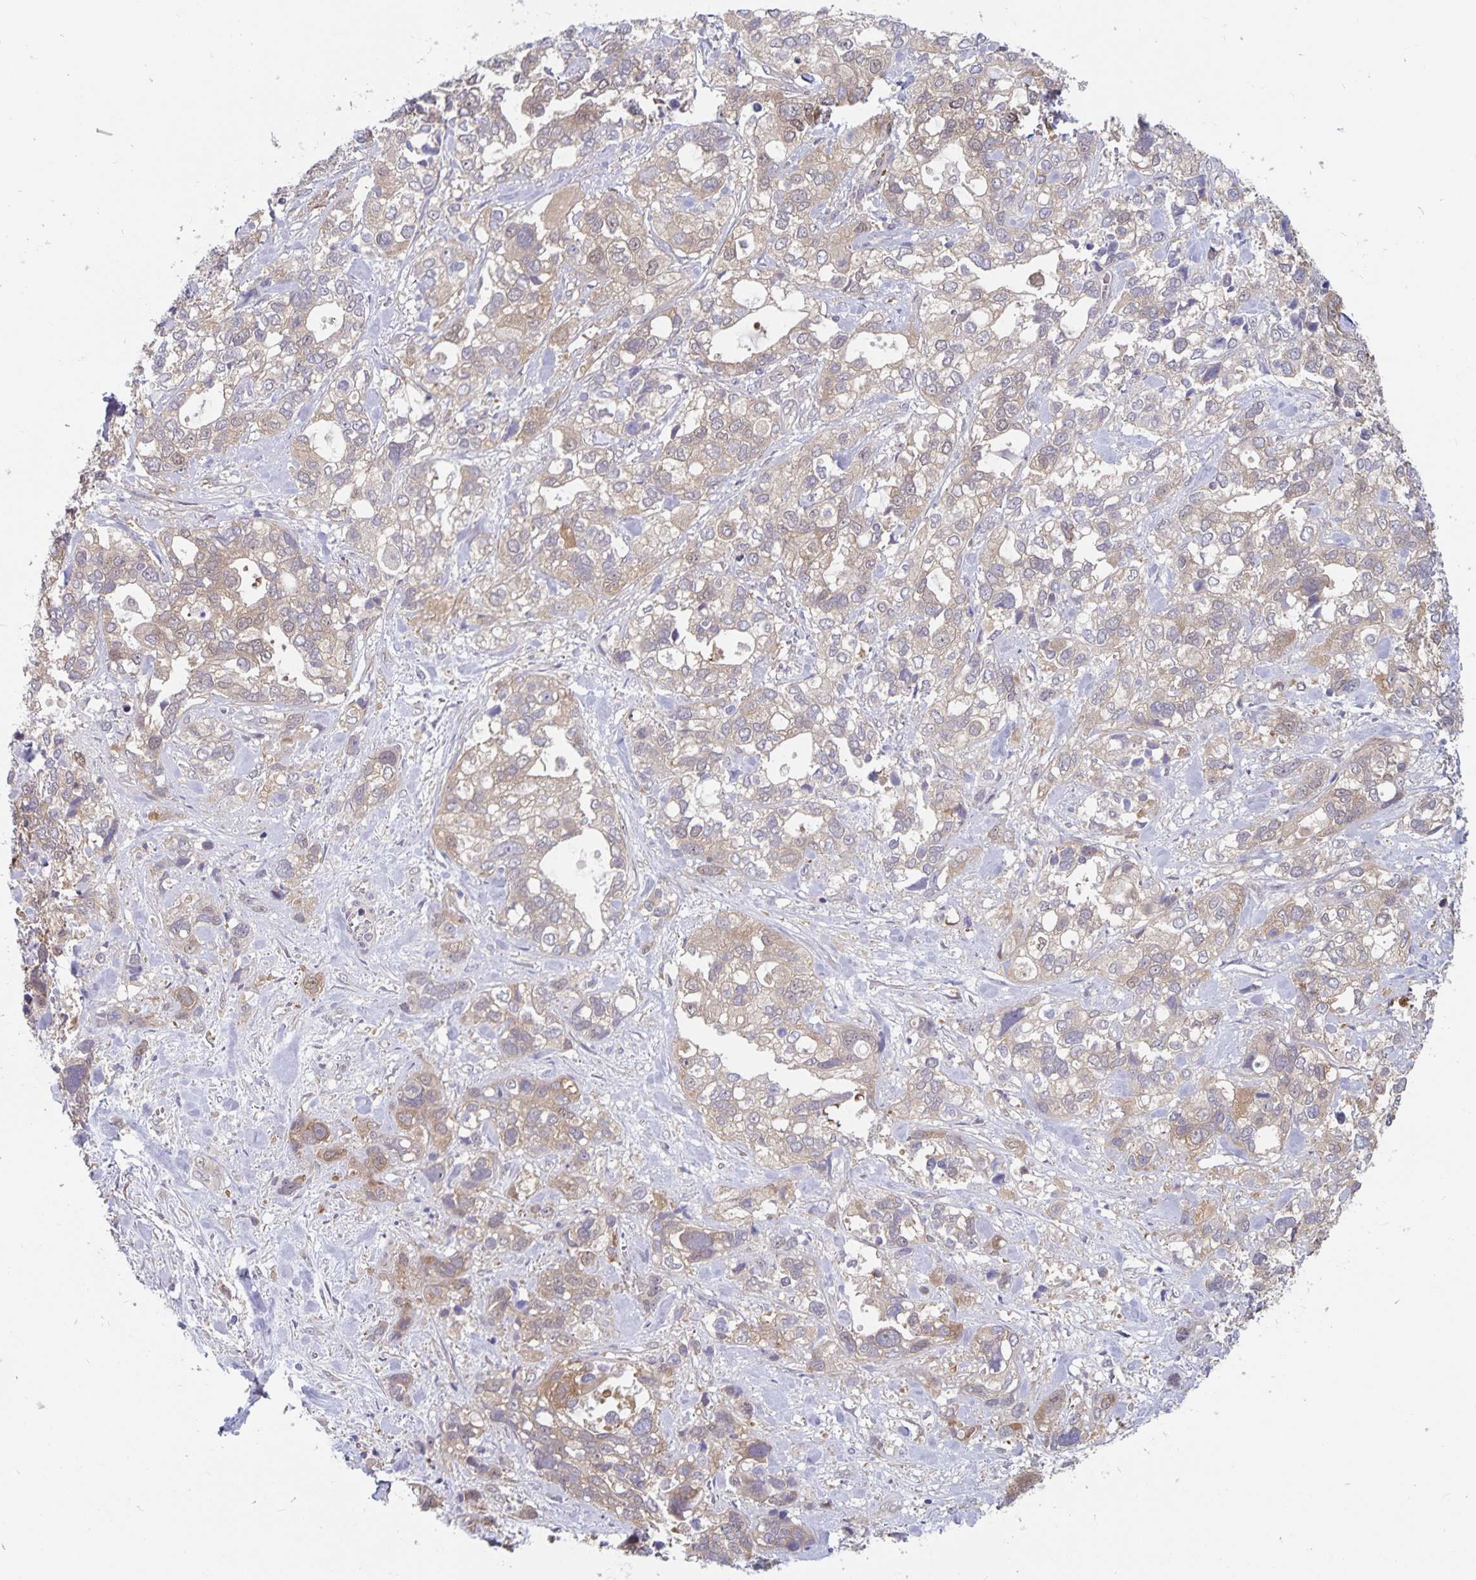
{"staining": {"intensity": "weak", "quantity": ">75%", "location": "cytoplasmic/membranous,nuclear"}, "tissue": "stomach cancer", "cell_type": "Tumor cells", "image_type": "cancer", "snomed": [{"axis": "morphology", "description": "Adenocarcinoma, NOS"}, {"axis": "topography", "description": "Stomach, upper"}], "caption": "Human stomach cancer stained with a brown dye reveals weak cytoplasmic/membranous and nuclear positive expression in approximately >75% of tumor cells.", "gene": "BAG6", "patient": {"sex": "female", "age": 81}}